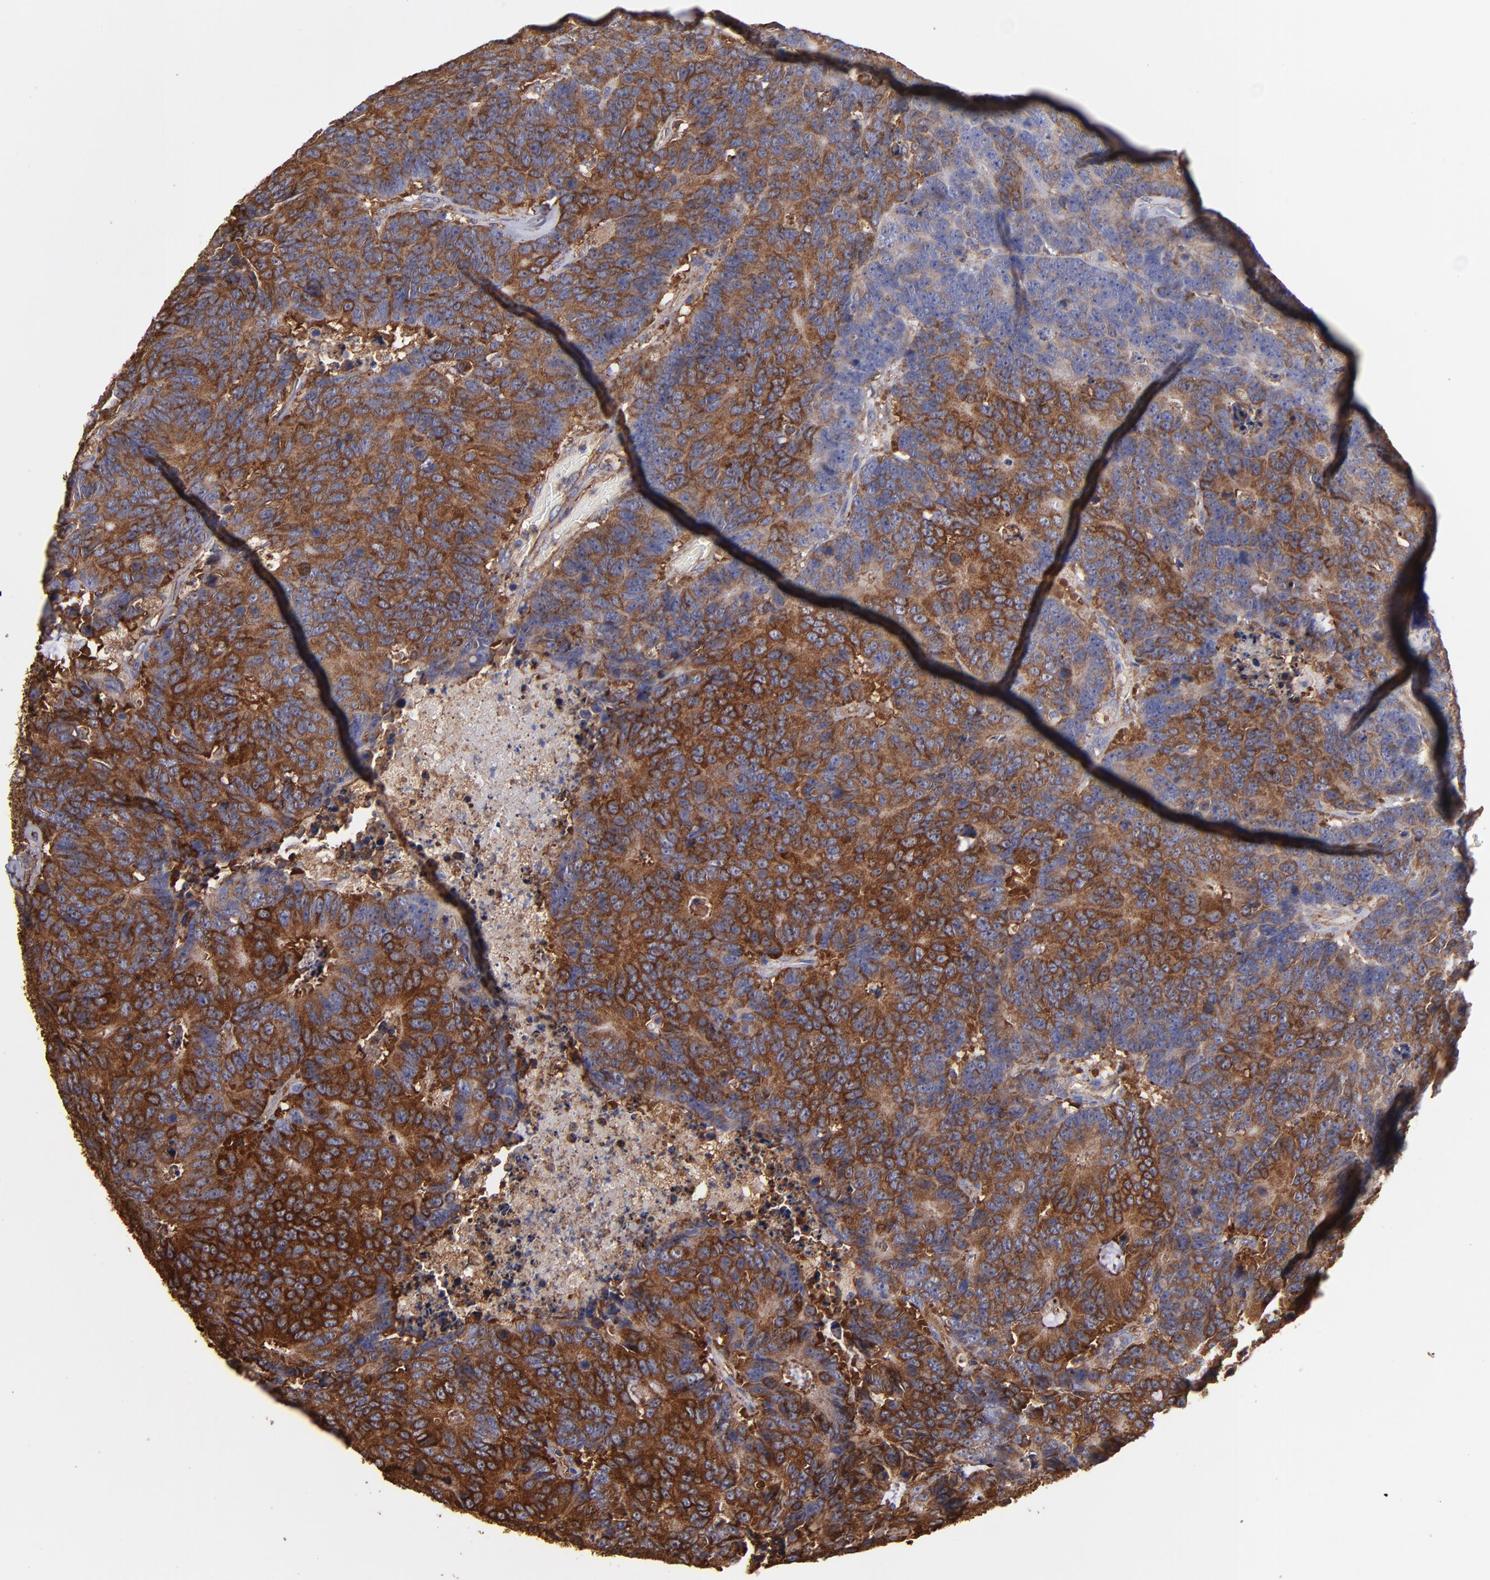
{"staining": {"intensity": "strong", "quantity": ">75%", "location": "cytoplasmic/membranous"}, "tissue": "colorectal cancer", "cell_type": "Tumor cells", "image_type": "cancer", "snomed": [{"axis": "morphology", "description": "Adenocarcinoma, NOS"}, {"axis": "topography", "description": "Colon"}], "caption": "Strong cytoplasmic/membranous protein staining is identified in about >75% of tumor cells in colorectal adenocarcinoma.", "gene": "MVP", "patient": {"sex": "female", "age": 86}}